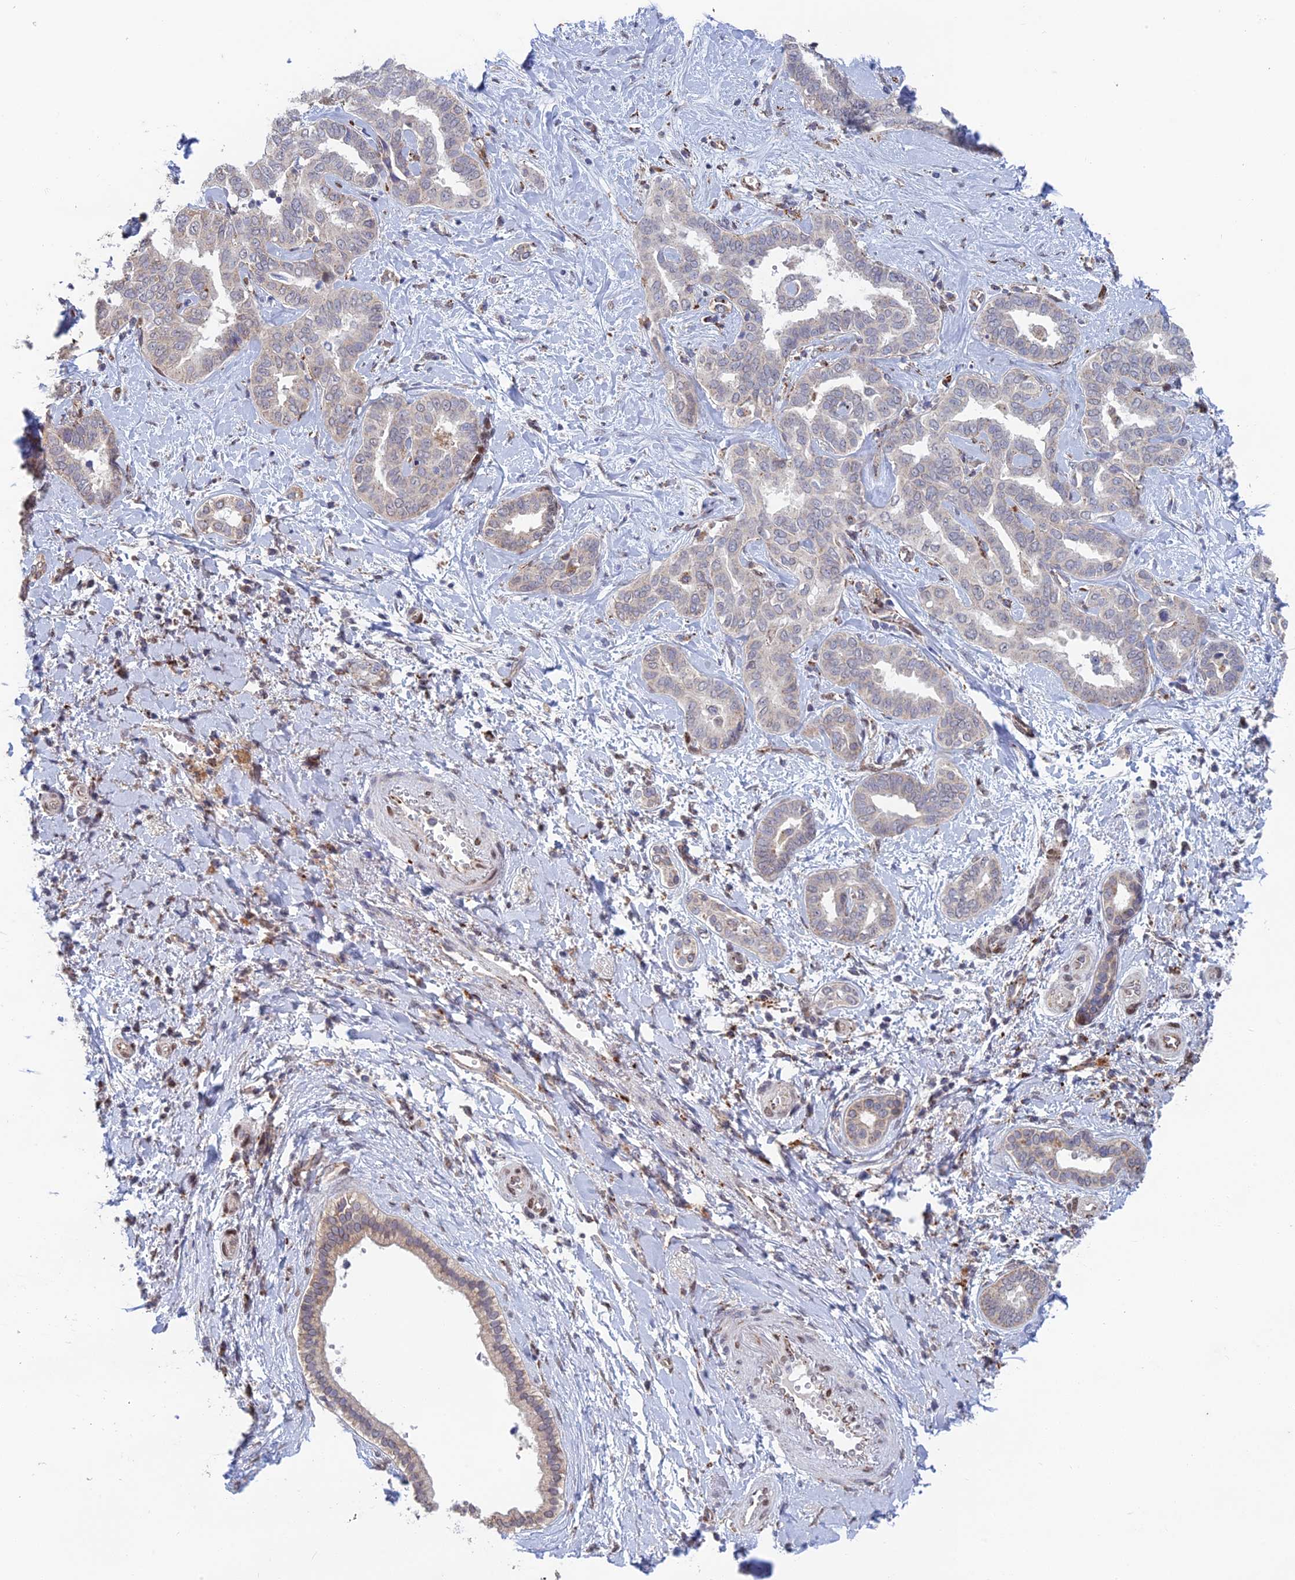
{"staining": {"intensity": "negative", "quantity": "none", "location": "none"}, "tissue": "liver cancer", "cell_type": "Tumor cells", "image_type": "cancer", "snomed": [{"axis": "morphology", "description": "Cholangiocarcinoma"}, {"axis": "topography", "description": "Liver"}], "caption": "A high-resolution image shows IHC staining of liver cancer, which shows no significant positivity in tumor cells.", "gene": "FOXS1", "patient": {"sex": "female", "age": 77}}